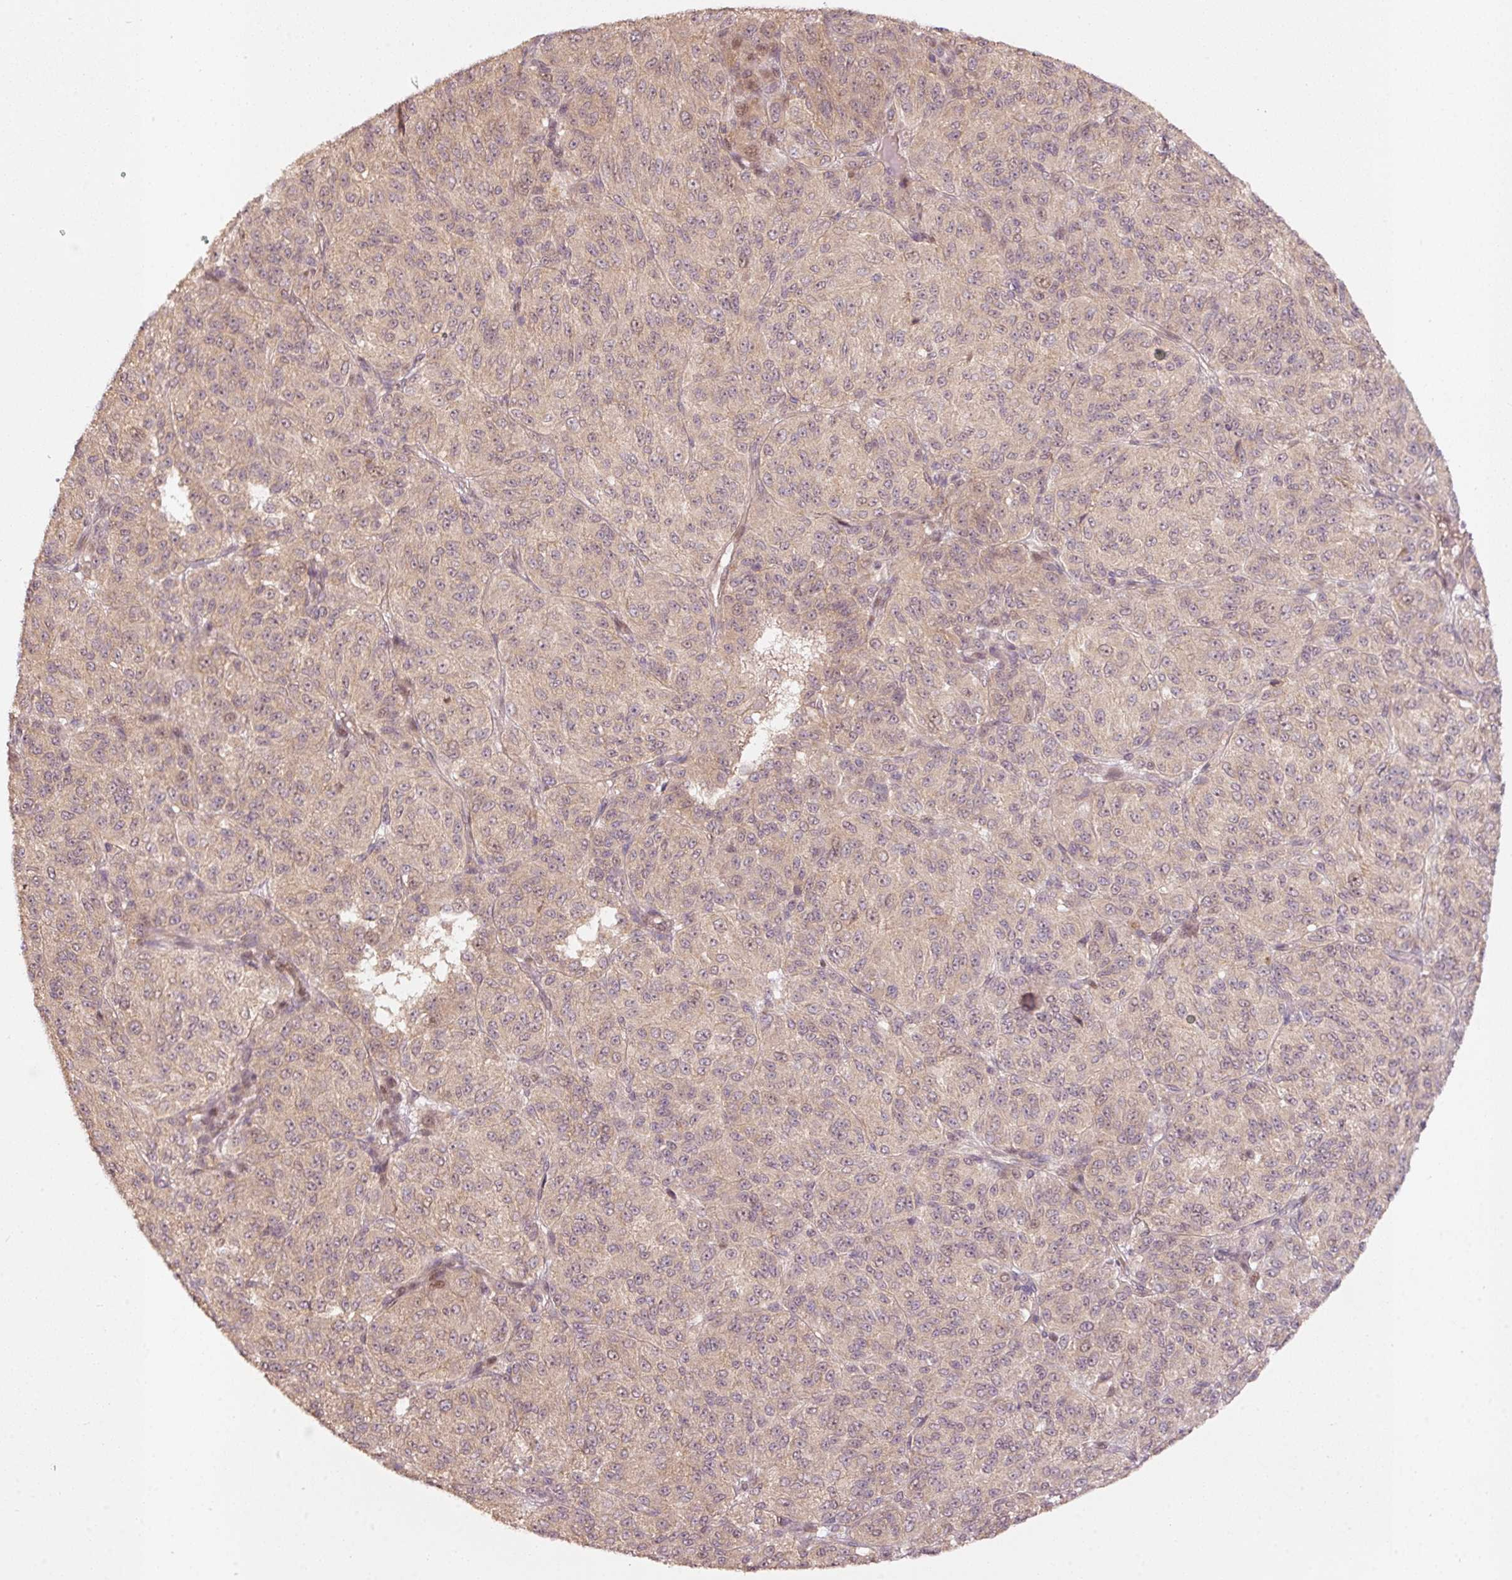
{"staining": {"intensity": "weak", "quantity": "25%-75%", "location": "cytoplasmic/membranous"}, "tissue": "melanoma", "cell_type": "Tumor cells", "image_type": "cancer", "snomed": [{"axis": "morphology", "description": "Malignant melanoma, Metastatic site"}, {"axis": "topography", "description": "Brain"}], "caption": "Immunohistochemistry of human malignant melanoma (metastatic site) displays low levels of weak cytoplasmic/membranous positivity in about 25%-75% of tumor cells.", "gene": "PCDHB1", "patient": {"sex": "female", "age": 56}}